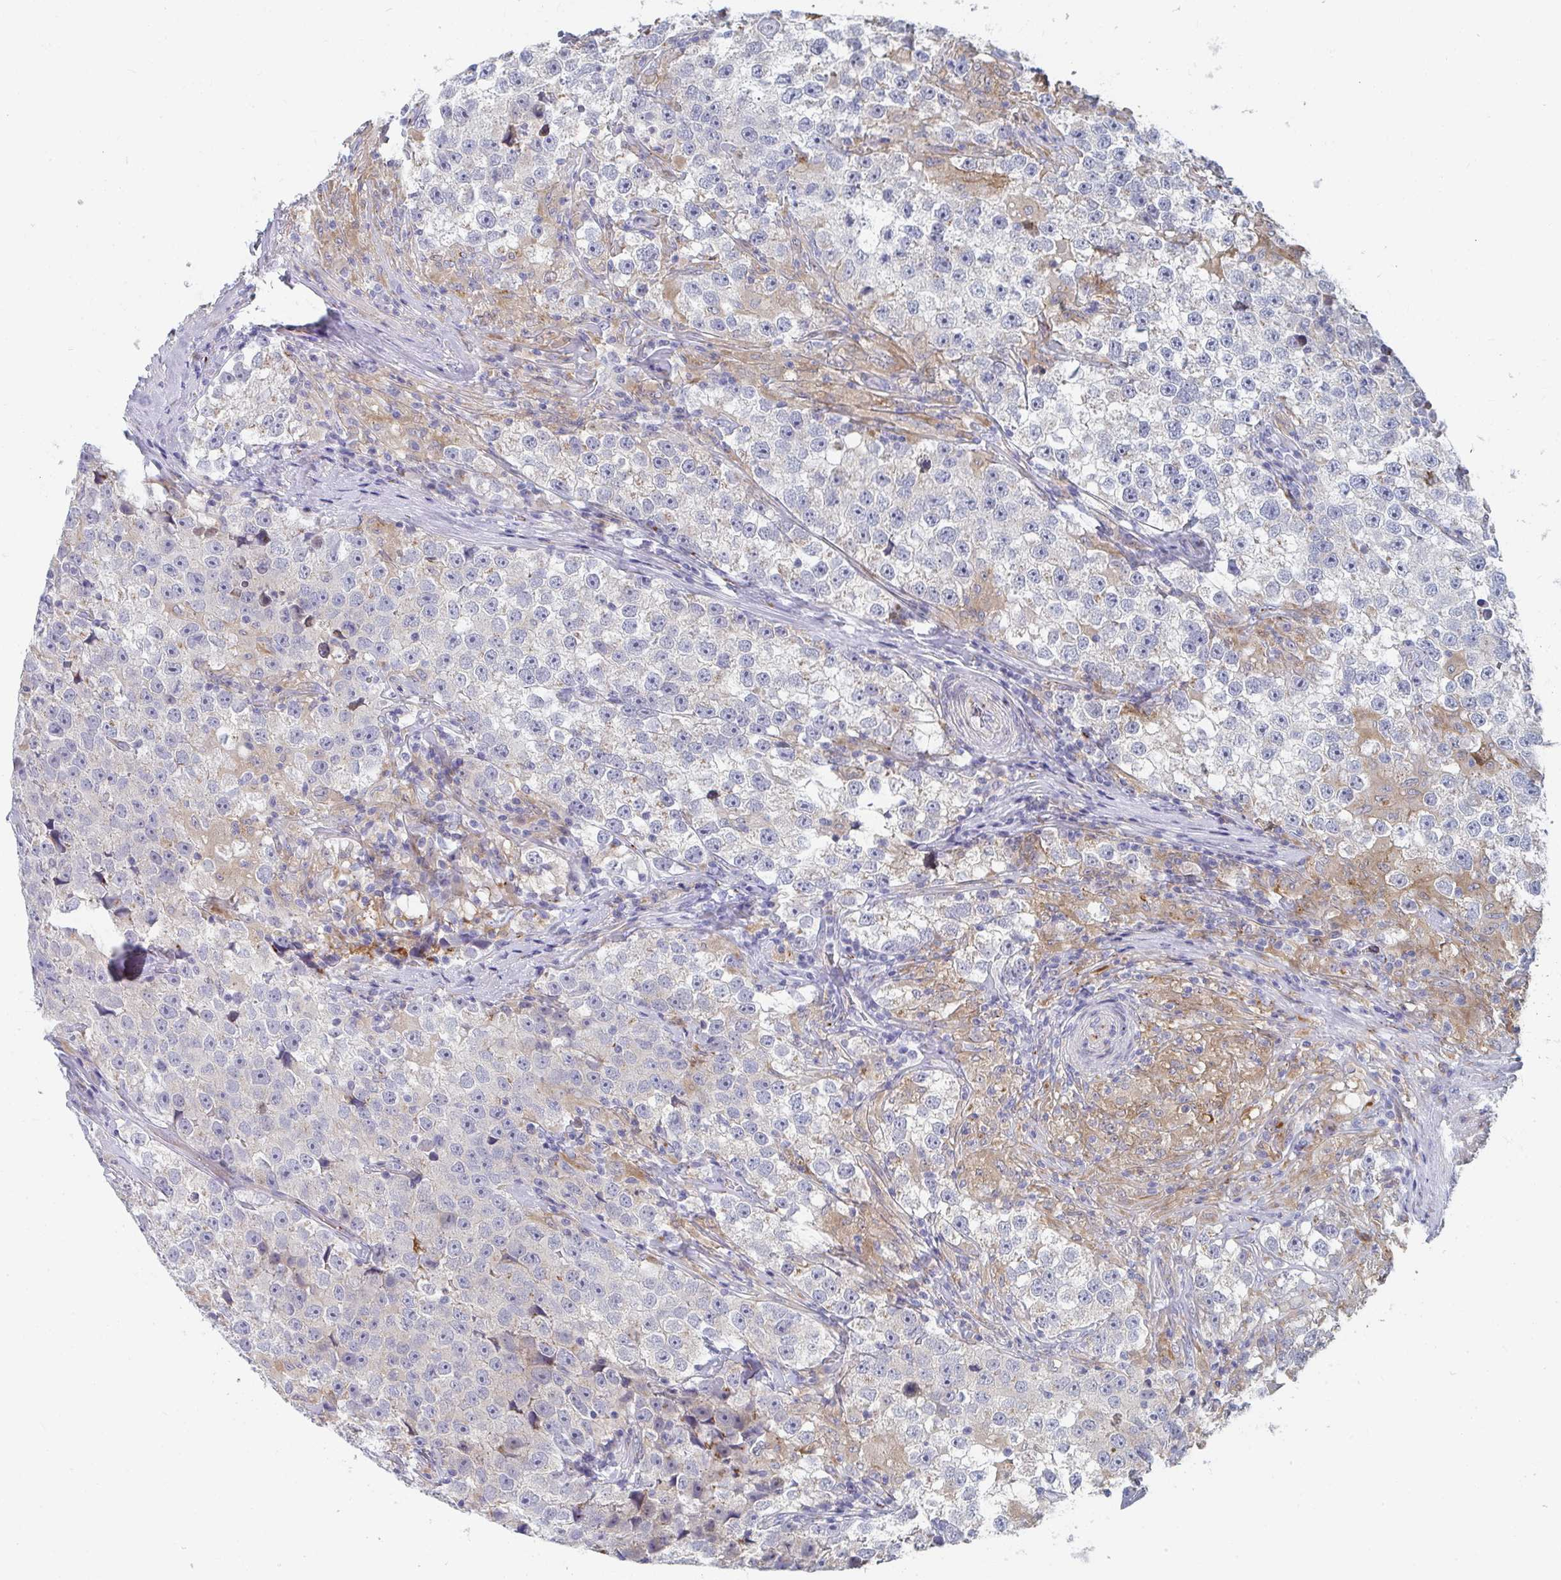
{"staining": {"intensity": "negative", "quantity": "none", "location": "none"}, "tissue": "testis cancer", "cell_type": "Tumor cells", "image_type": "cancer", "snomed": [{"axis": "morphology", "description": "Seminoma, NOS"}, {"axis": "topography", "description": "Testis"}], "caption": "Tumor cells are negative for brown protein staining in testis cancer (seminoma). The staining was performed using DAB (3,3'-diaminobenzidine) to visualize the protein expression in brown, while the nuclei were stained in blue with hematoxylin (Magnification: 20x).", "gene": "PSMG1", "patient": {"sex": "male", "age": 46}}